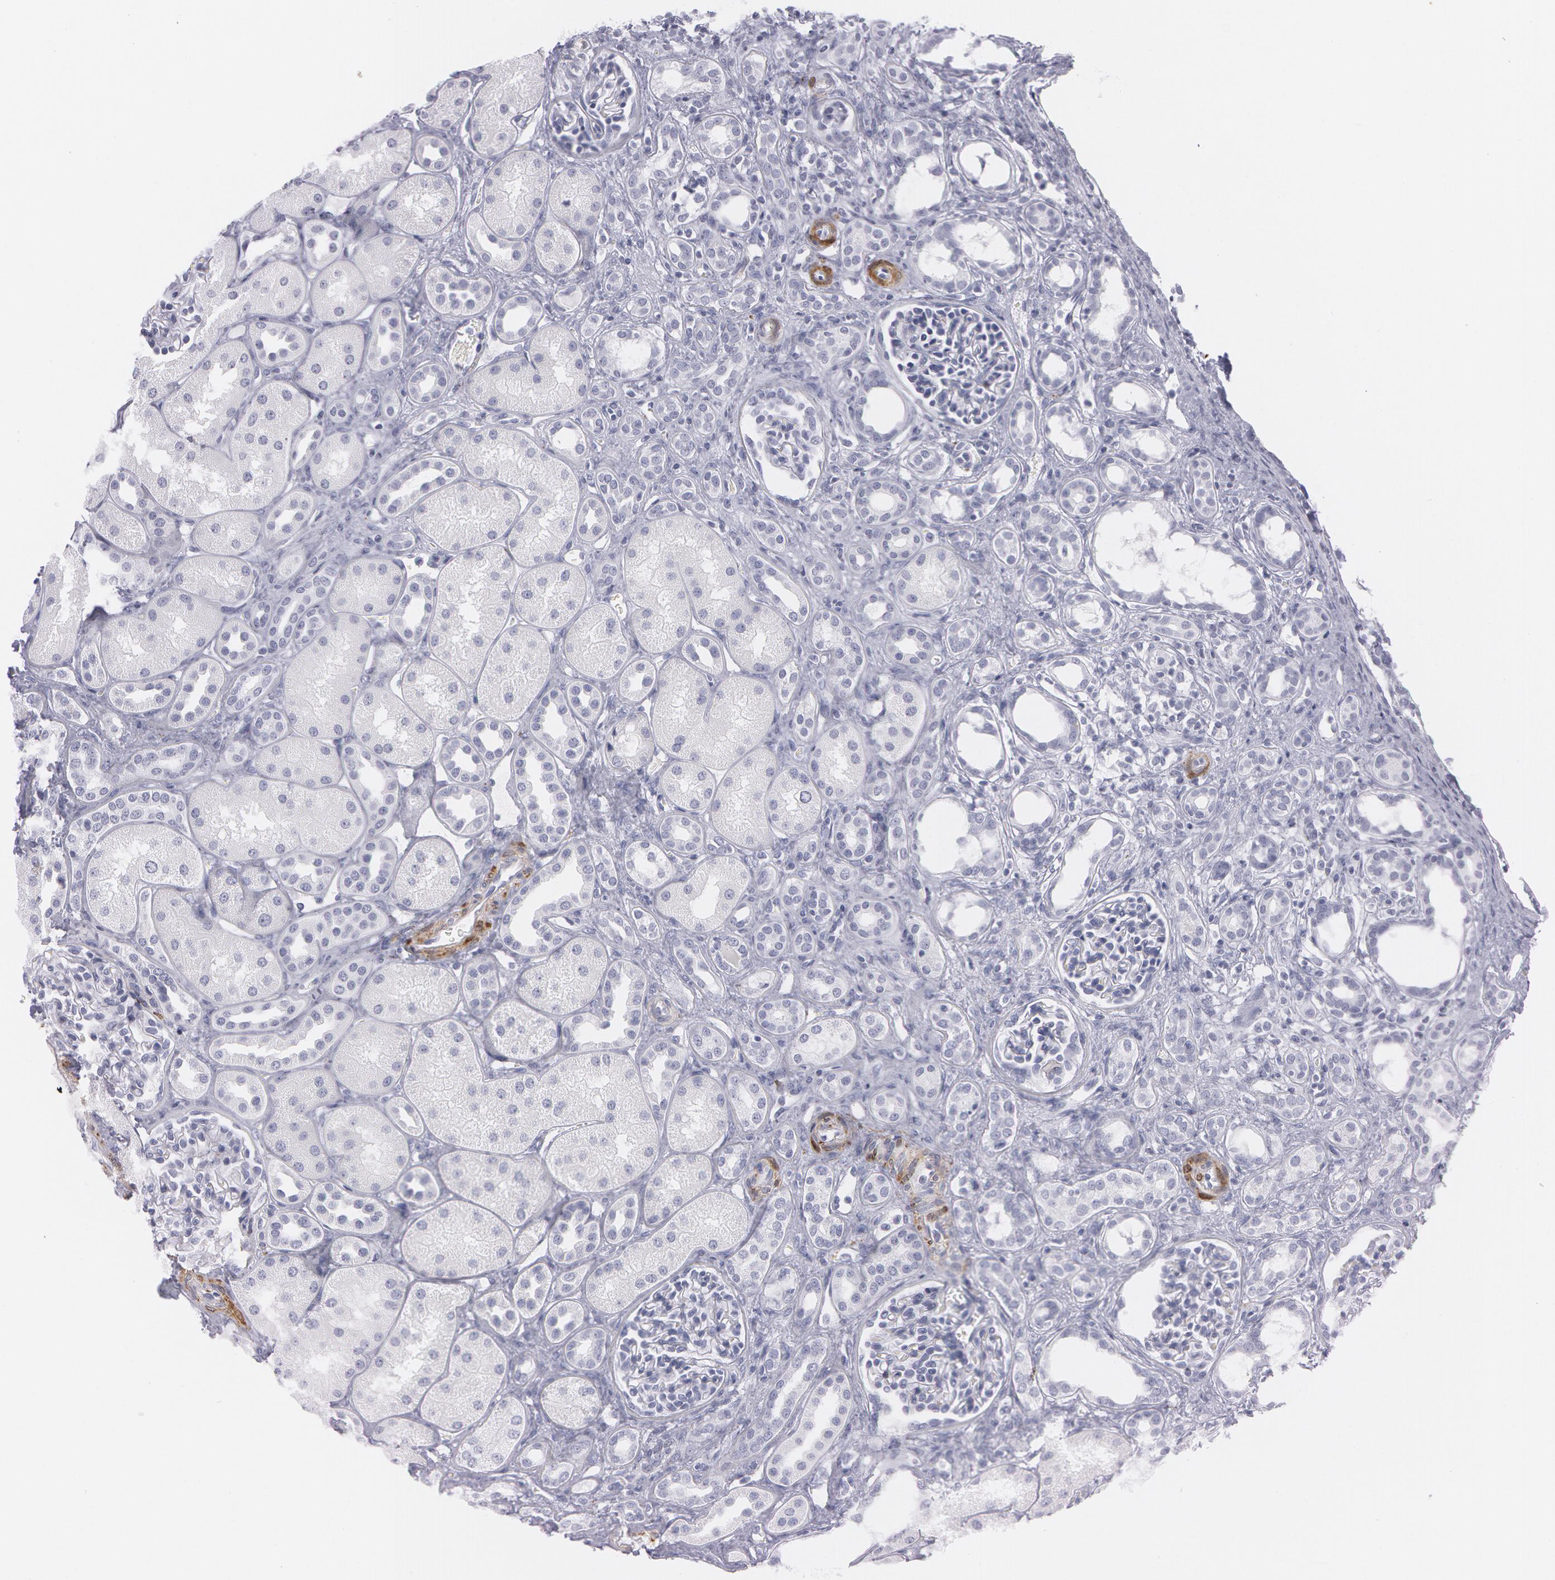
{"staining": {"intensity": "negative", "quantity": "none", "location": "none"}, "tissue": "kidney", "cell_type": "Cells in glomeruli", "image_type": "normal", "snomed": [{"axis": "morphology", "description": "Normal tissue, NOS"}, {"axis": "topography", "description": "Kidney"}], "caption": "Immunohistochemical staining of benign human kidney exhibits no significant positivity in cells in glomeruli.", "gene": "SNCG", "patient": {"sex": "male", "age": 7}}